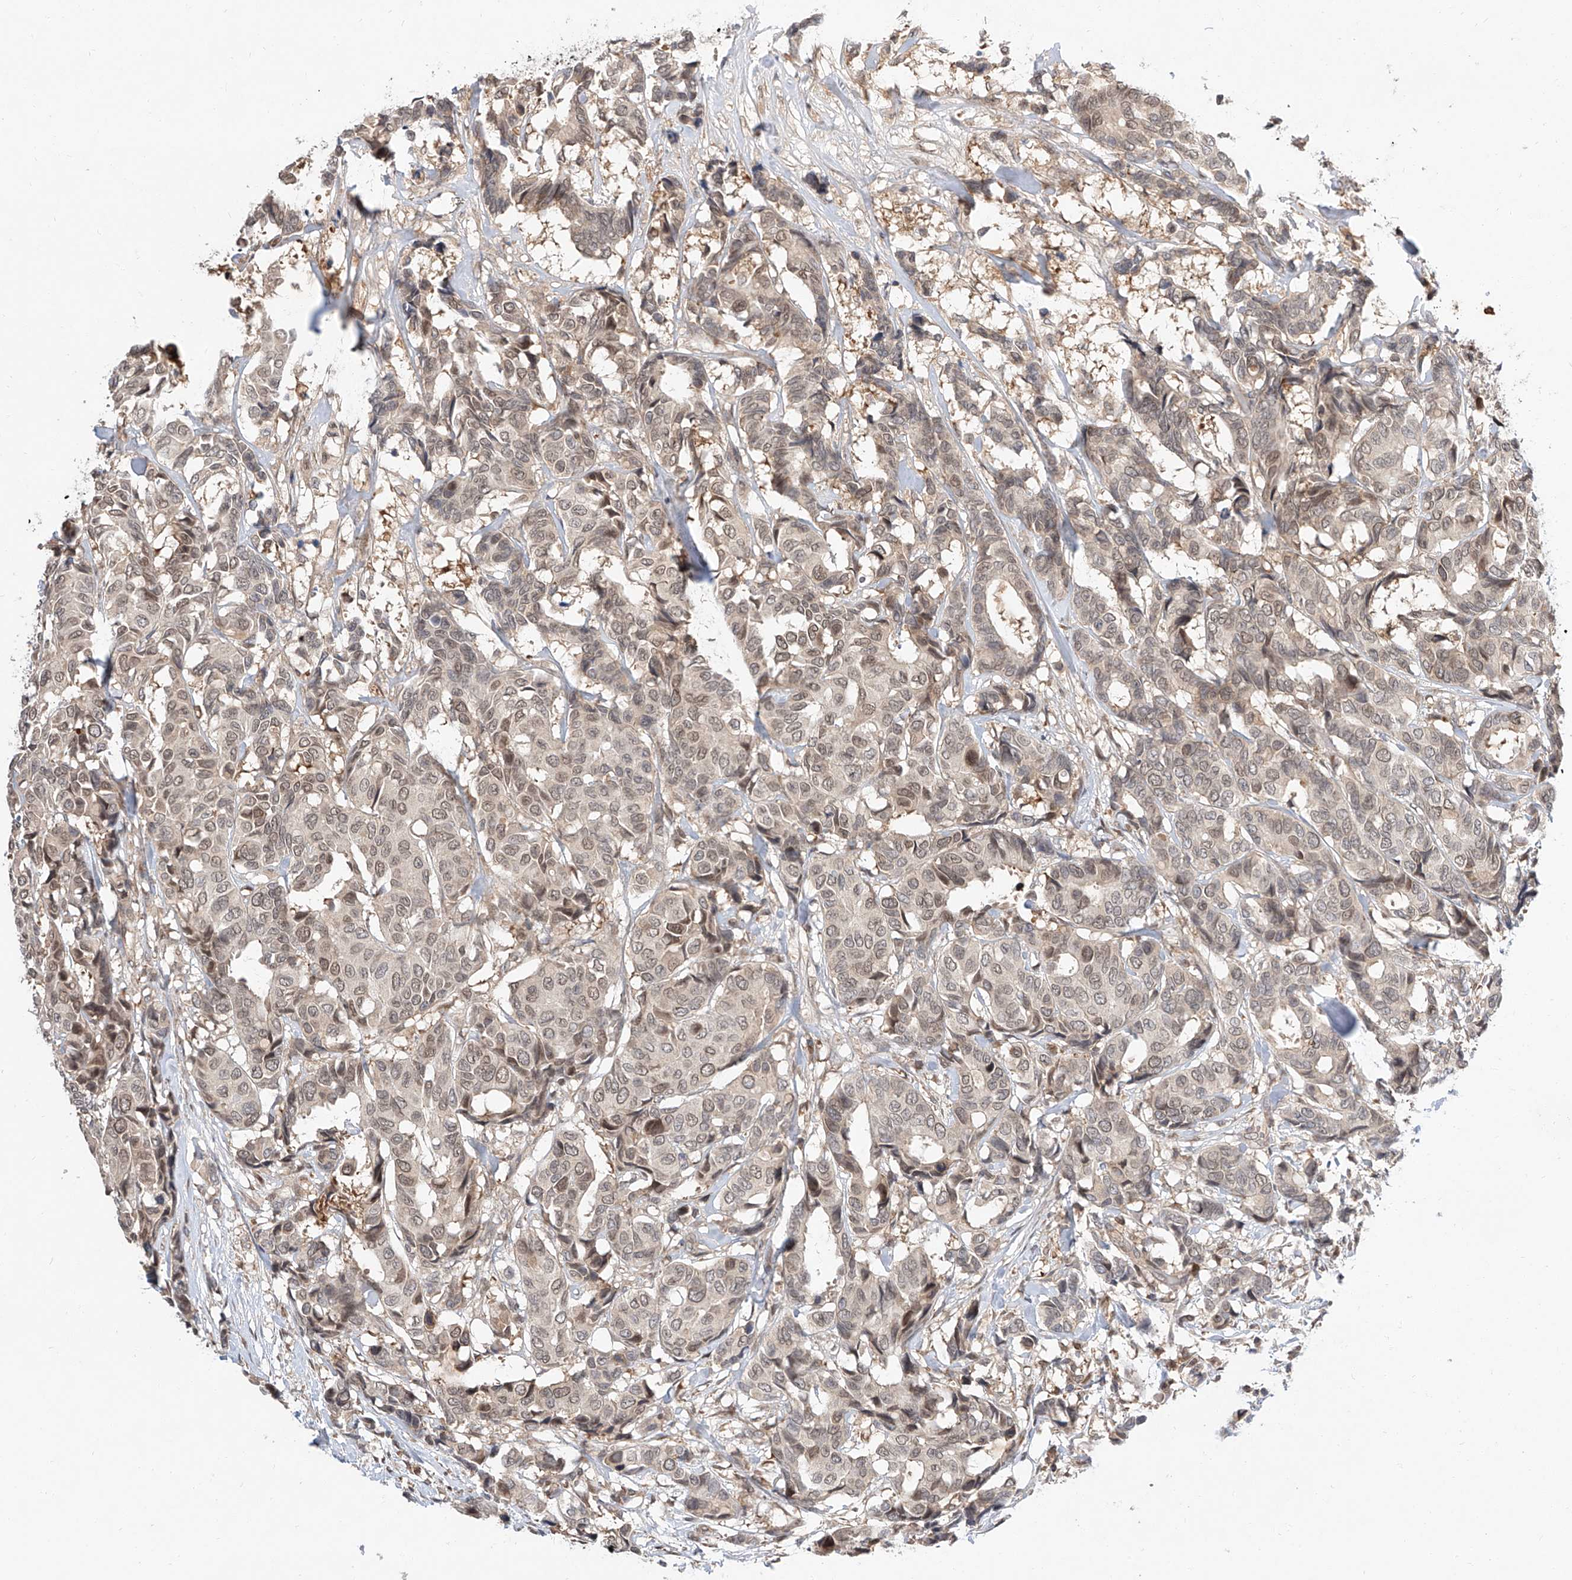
{"staining": {"intensity": "weak", "quantity": ">75%", "location": "nuclear"}, "tissue": "breast cancer", "cell_type": "Tumor cells", "image_type": "cancer", "snomed": [{"axis": "morphology", "description": "Duct carcinoma"}, {"axis": "topography", "description": "Breast"}], "caption": "An image of invasive ductal carcinoma (breast) stained for a protein reveals weak nuclear brown staining in tumor cells. (IHC, brightfield microscopy, high magnification).", "gene": "DIRAS3", "patient": {"sex": "female", "age": 87}}